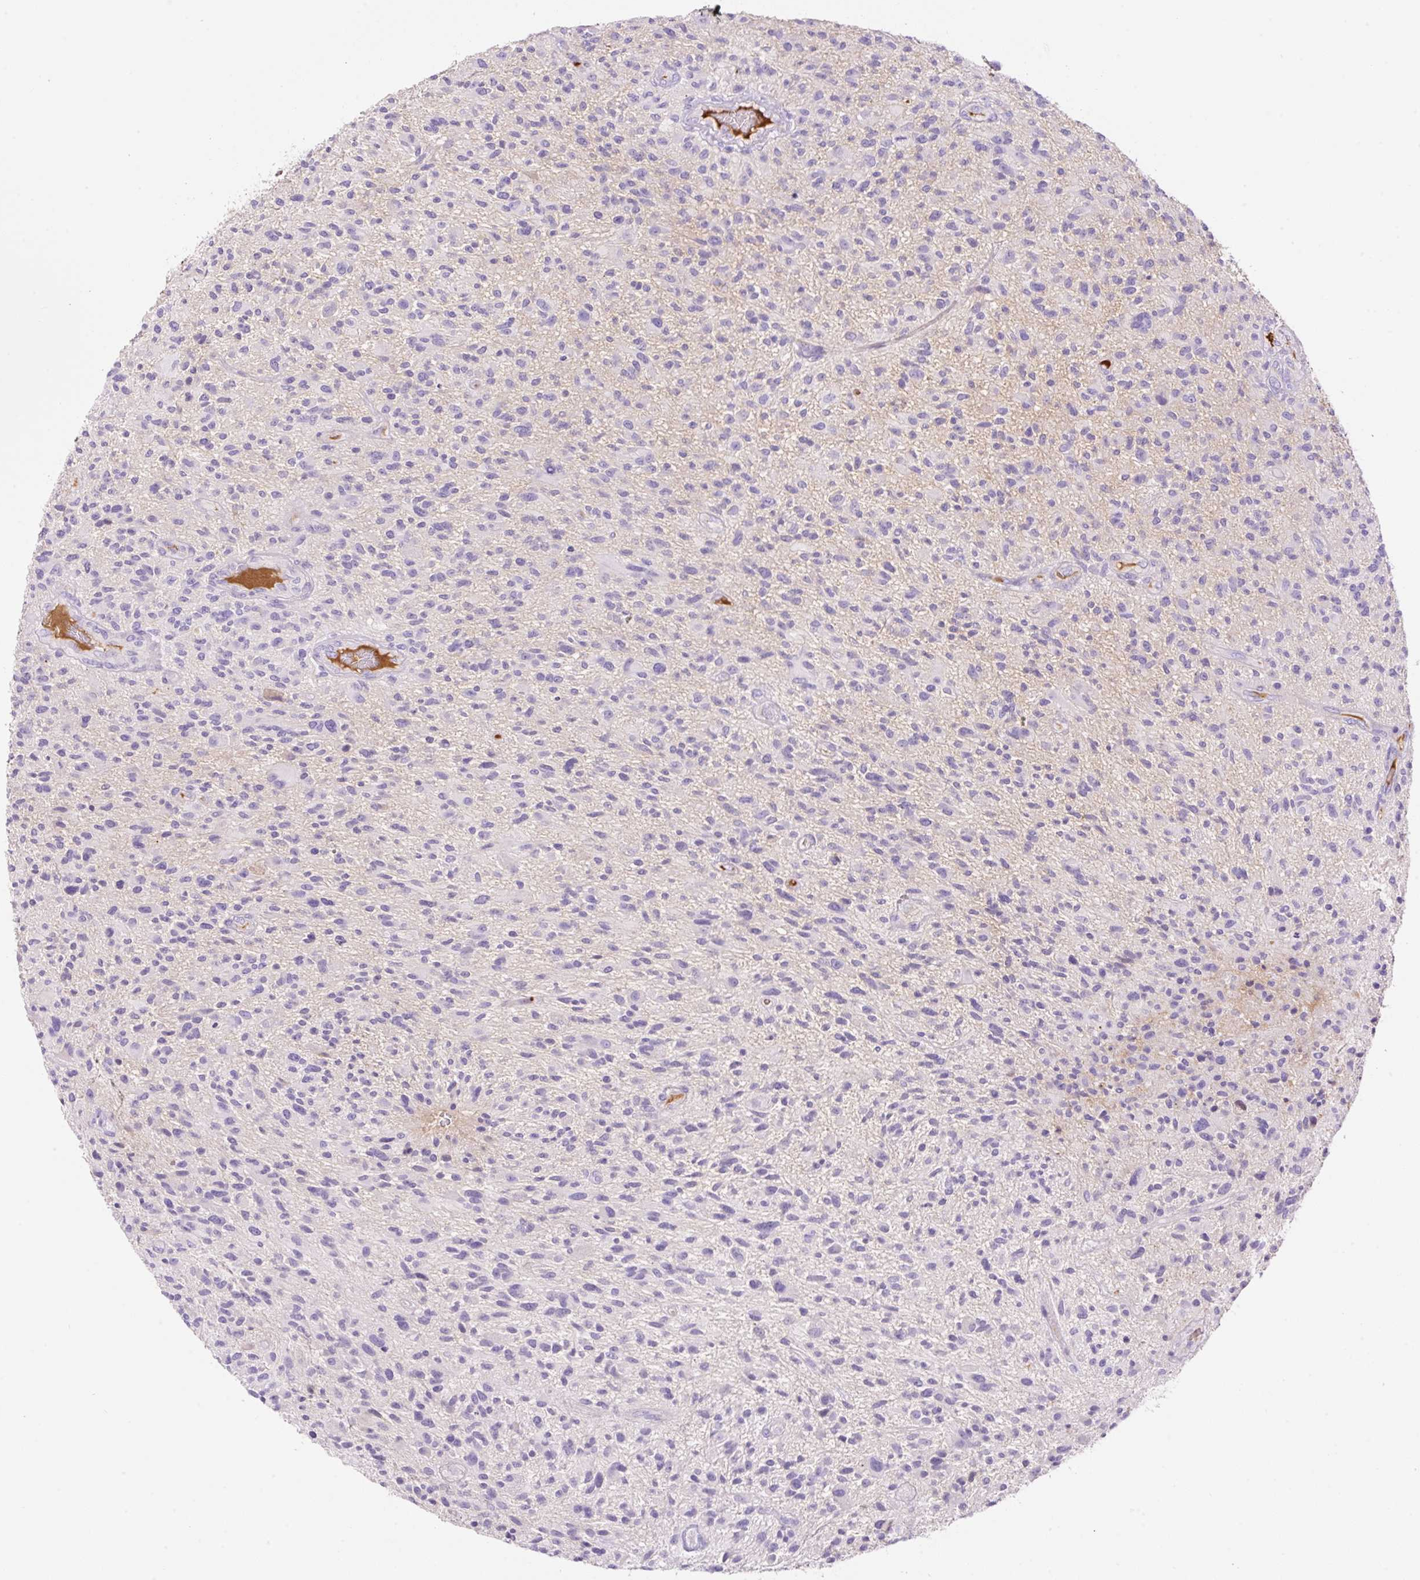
{"staining": {"intensity": "negative", "quantity": "none", "location": "none"}, "tissue": "glioma", "cell_type": "Tumor cells", "image_type": "cancer", "snomed": [{"axis": "morphology", "description": "Glioma, malignant, High grade"}, {"axis": "topography", "description": "Brain"}], "caption": "Tumor cells show no significant protein staining in glioma. (DAB (3,3'-diaminobenzidine) IHC, high magnification).", "gene": "TDRD15", "patient": {"sex": "male", "age": 47}}